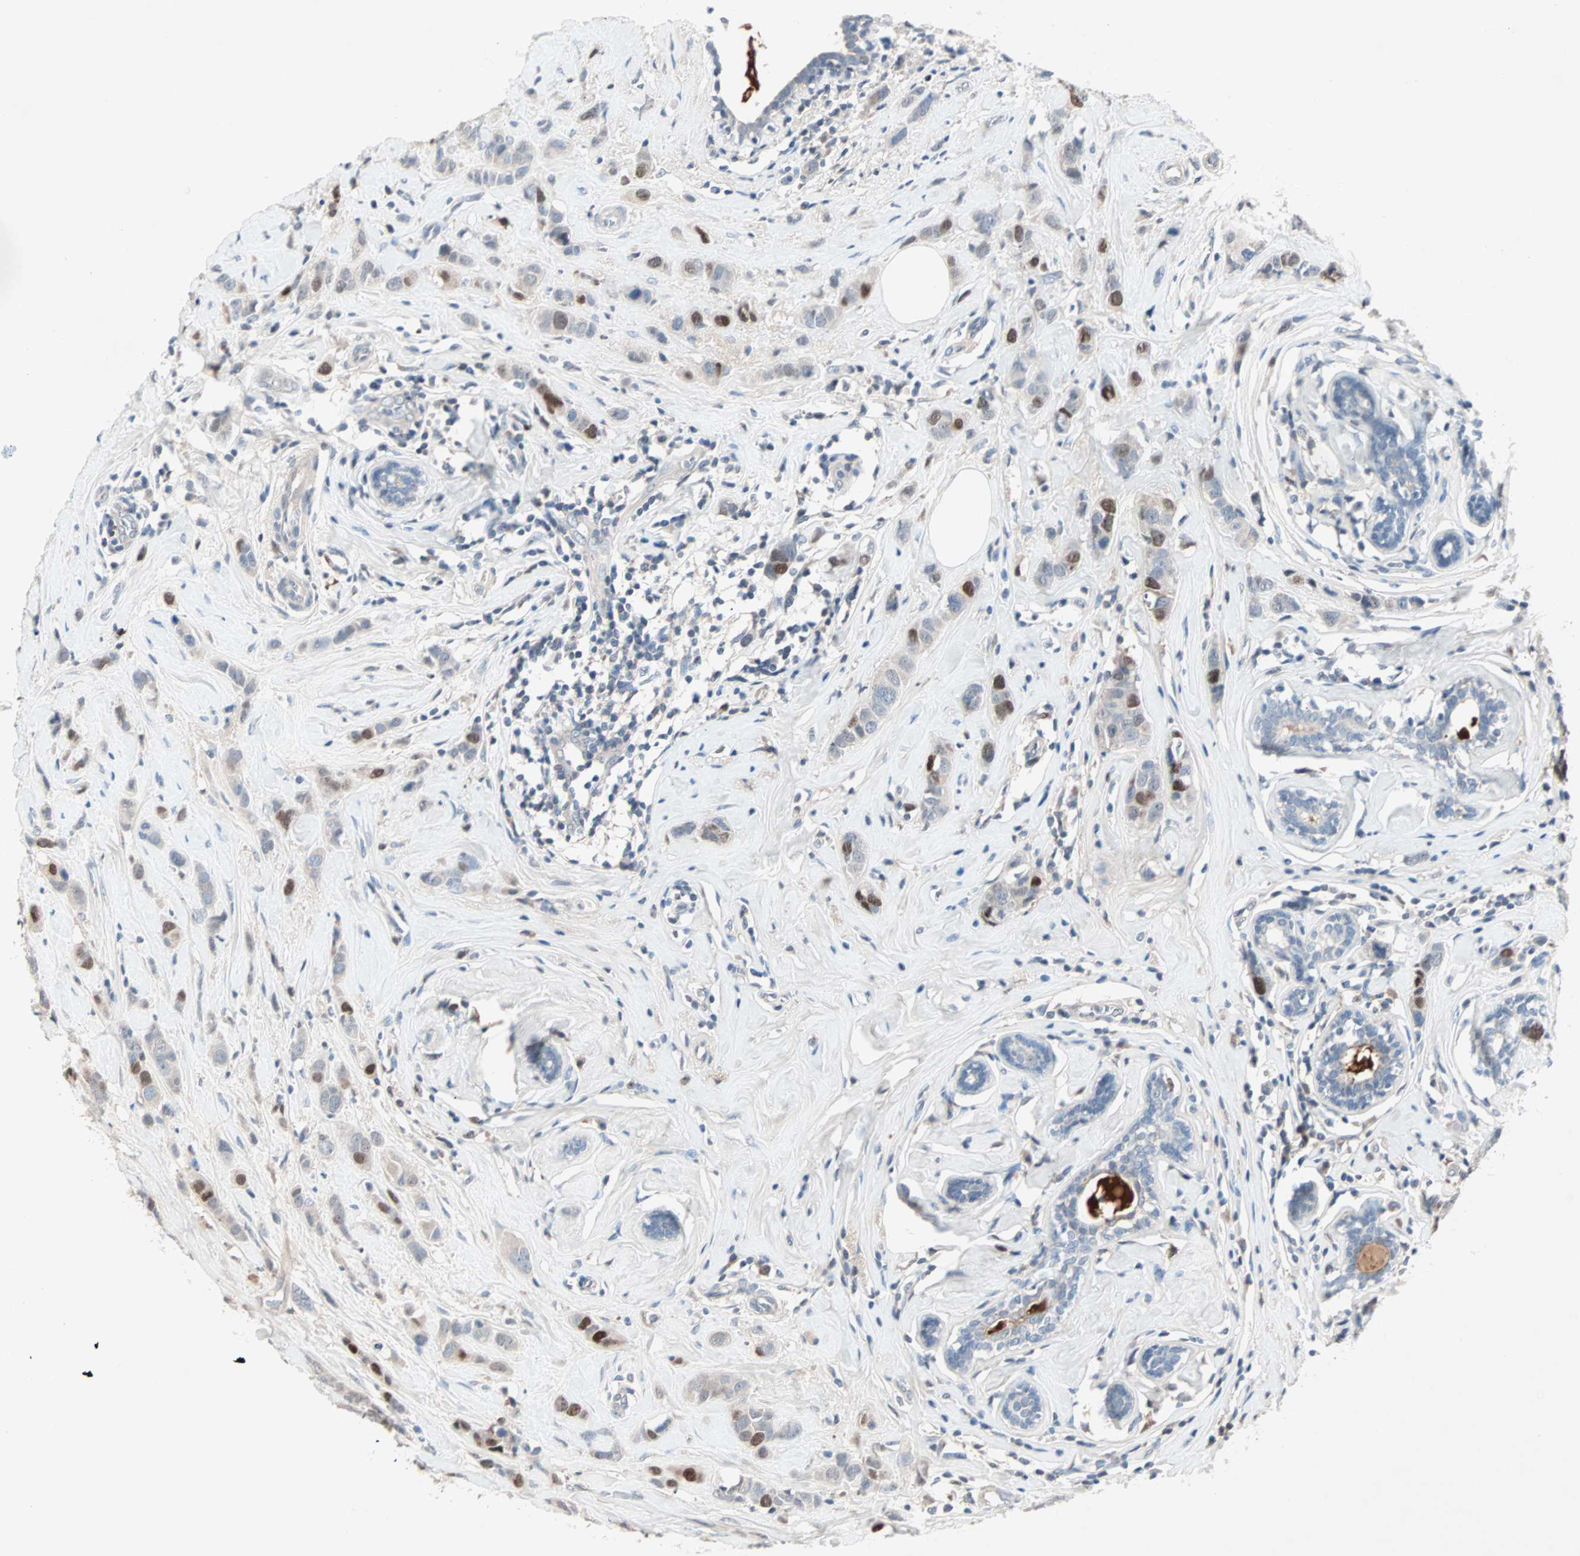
{"staining": {"intensity": "strong", "quantity": "<25%", "location": "nuclear"}, "tissue": "breast cancer", "cell_type": "Tumor cells", "image_type": "cancer", "snomed": [{"axis": "morphology", "description": "Normal tissue, NOS"}, {"axis": "morphology", "description": "Duct carcinoma"}, {"axis": "topography", "description": "Breast"}], "caption": "Infiltrating ductal carcinoma (breast) stained with DAB immunohistochemistry (IHC) exhibits medium levels of strong nuclear staining in about <25% of tumor cells.", "gene": "CCNE2", "patient": {"sex": "female", "age": 50}}